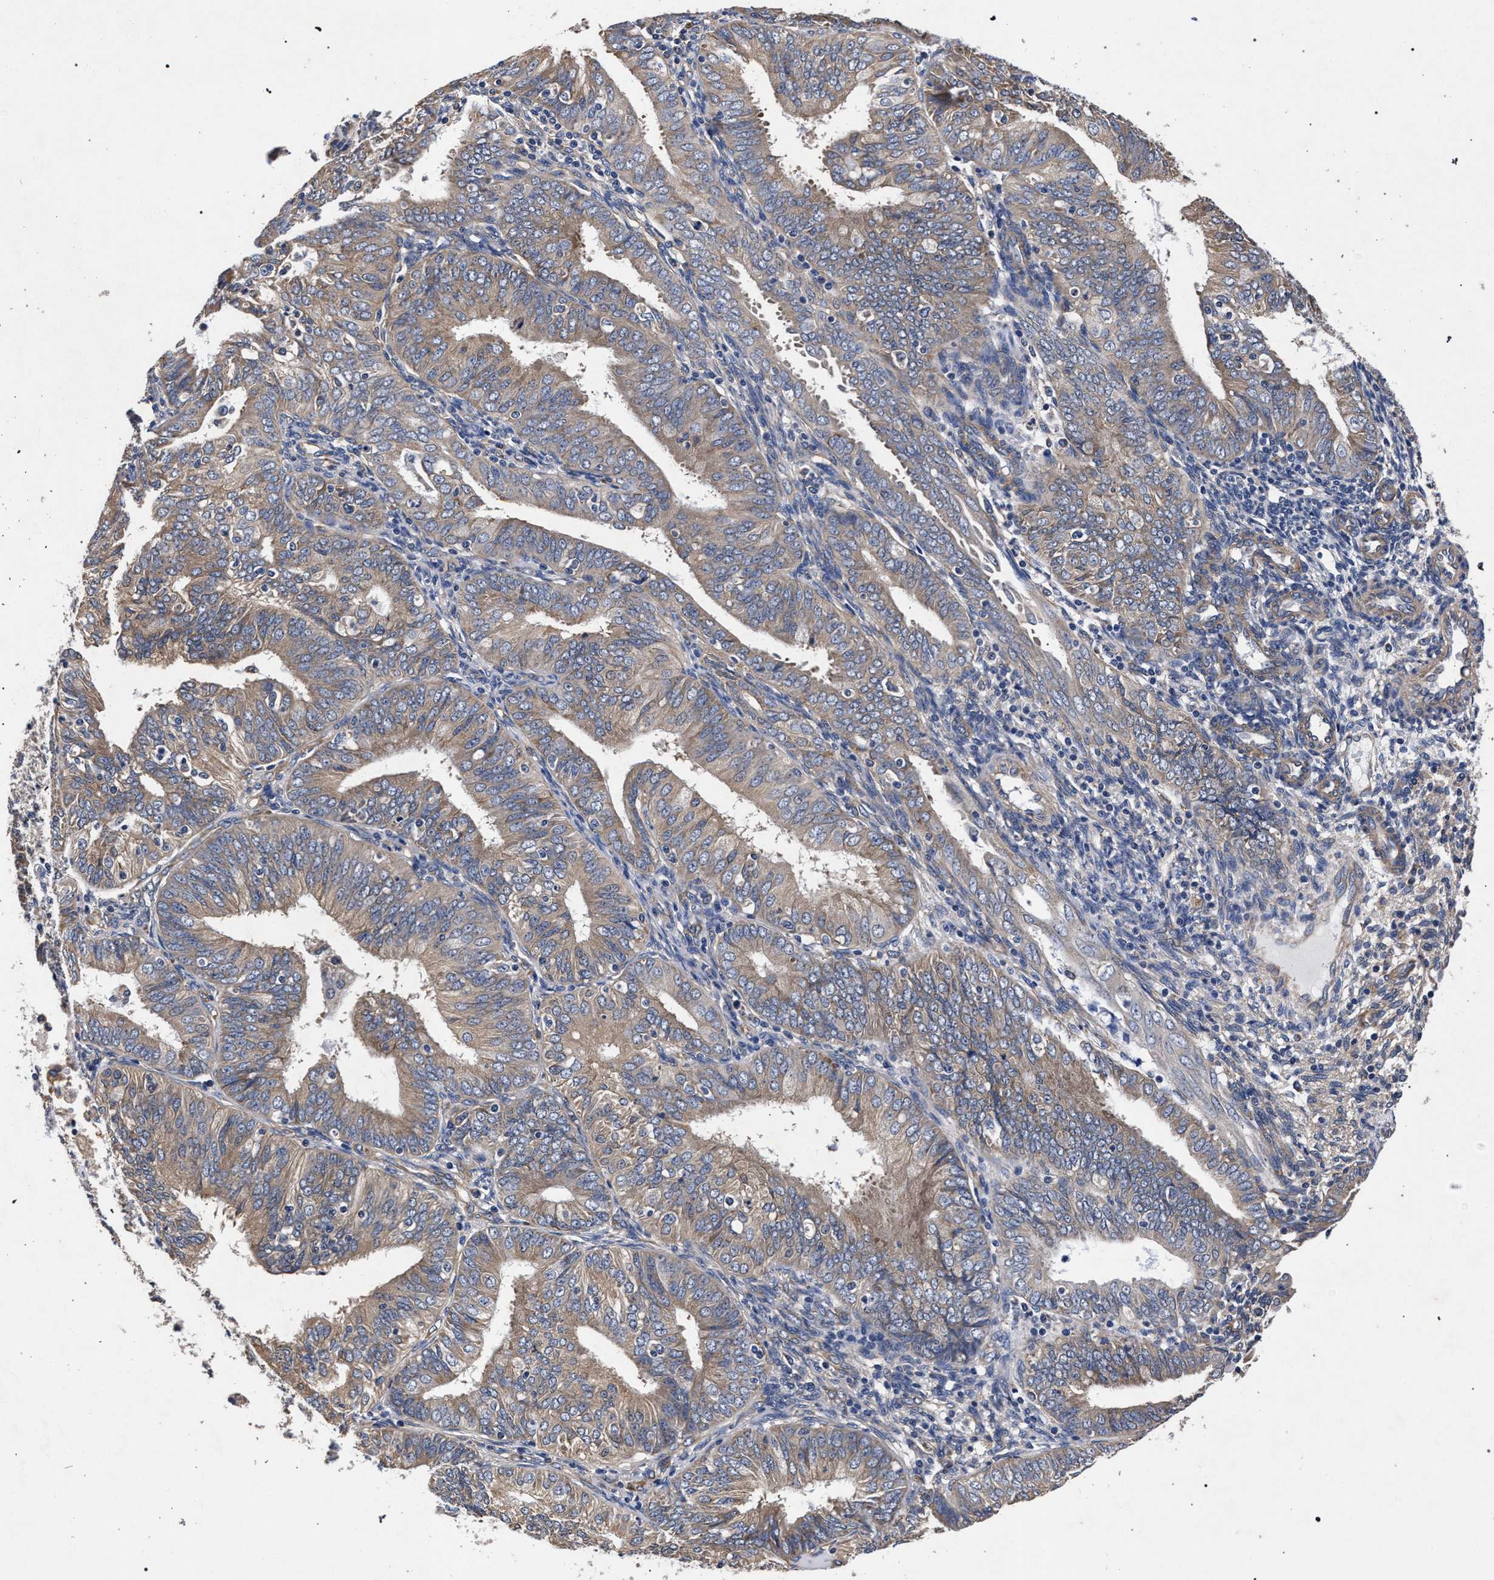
{"staining": {"intensity": "moderate", "quantity": ">75%", "location": "cytoplasmic/membranous"}, "tissue": "endometrial cancer", "cell_type": "Tumor cells", "image_type": "cancer", "snomed": [{"axis": "morphology", "description": "Adenocarcinoma, NOS"}, {"axis": "topography", "description": "Endometrium"}], "caption": "High-magnification brightfield microscopy of adenocarcinoma (endometrial) stained with DAB (3,3'-diaminobenzidine) (brown) and counterstained with hematoxylin (blue). tumor cells exhibit moderate cytoplasmic/membranous expression is appreciated in approximately>75% of cells.", "gene": "CFAP95", "patient": {"sex": "female", "age": 58}}